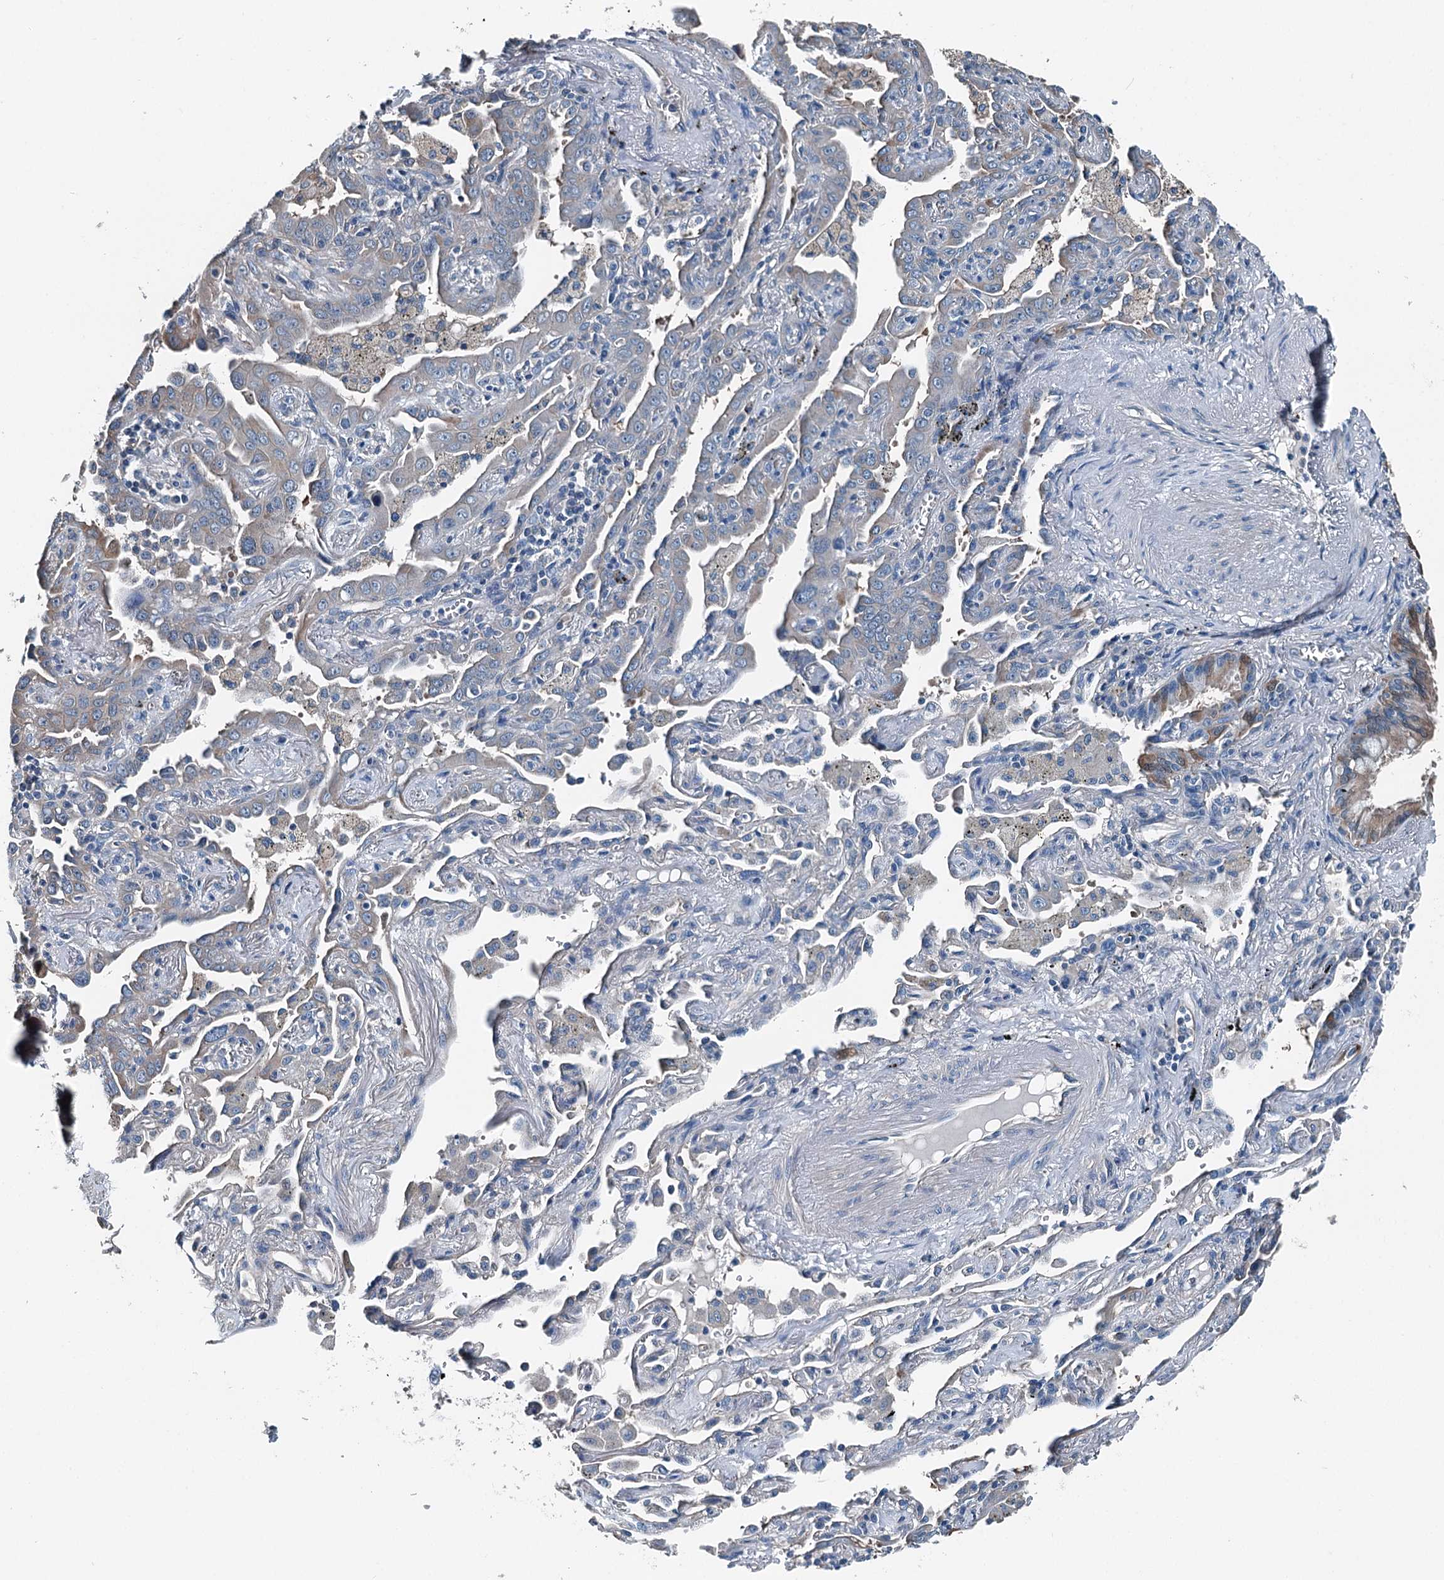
{"staining": {"intensity": "weak", "quantity": "<25%", "location": "cytoplasmic/membranous"}, "tissue": "lung cancer", "cell_type": "Tumor cells", "image_type": "cancer", "snomed": [{"axis": "morphology", "description": "Adenocarcinoma, NOS"}, {"axis": "topography", "description": "Lung"}], "caption": "Photomicrograph shows no significant protein expression in tumor cells of lung cancer (adenocarcinoma). Brightfield microscopy of immunohistochemistry (IHC) stained with DAB (brown) and hematoxylin (blue), captured at high magnification.", "gene": "BHMT", "patient": {"sex": "male", "age": 67}}